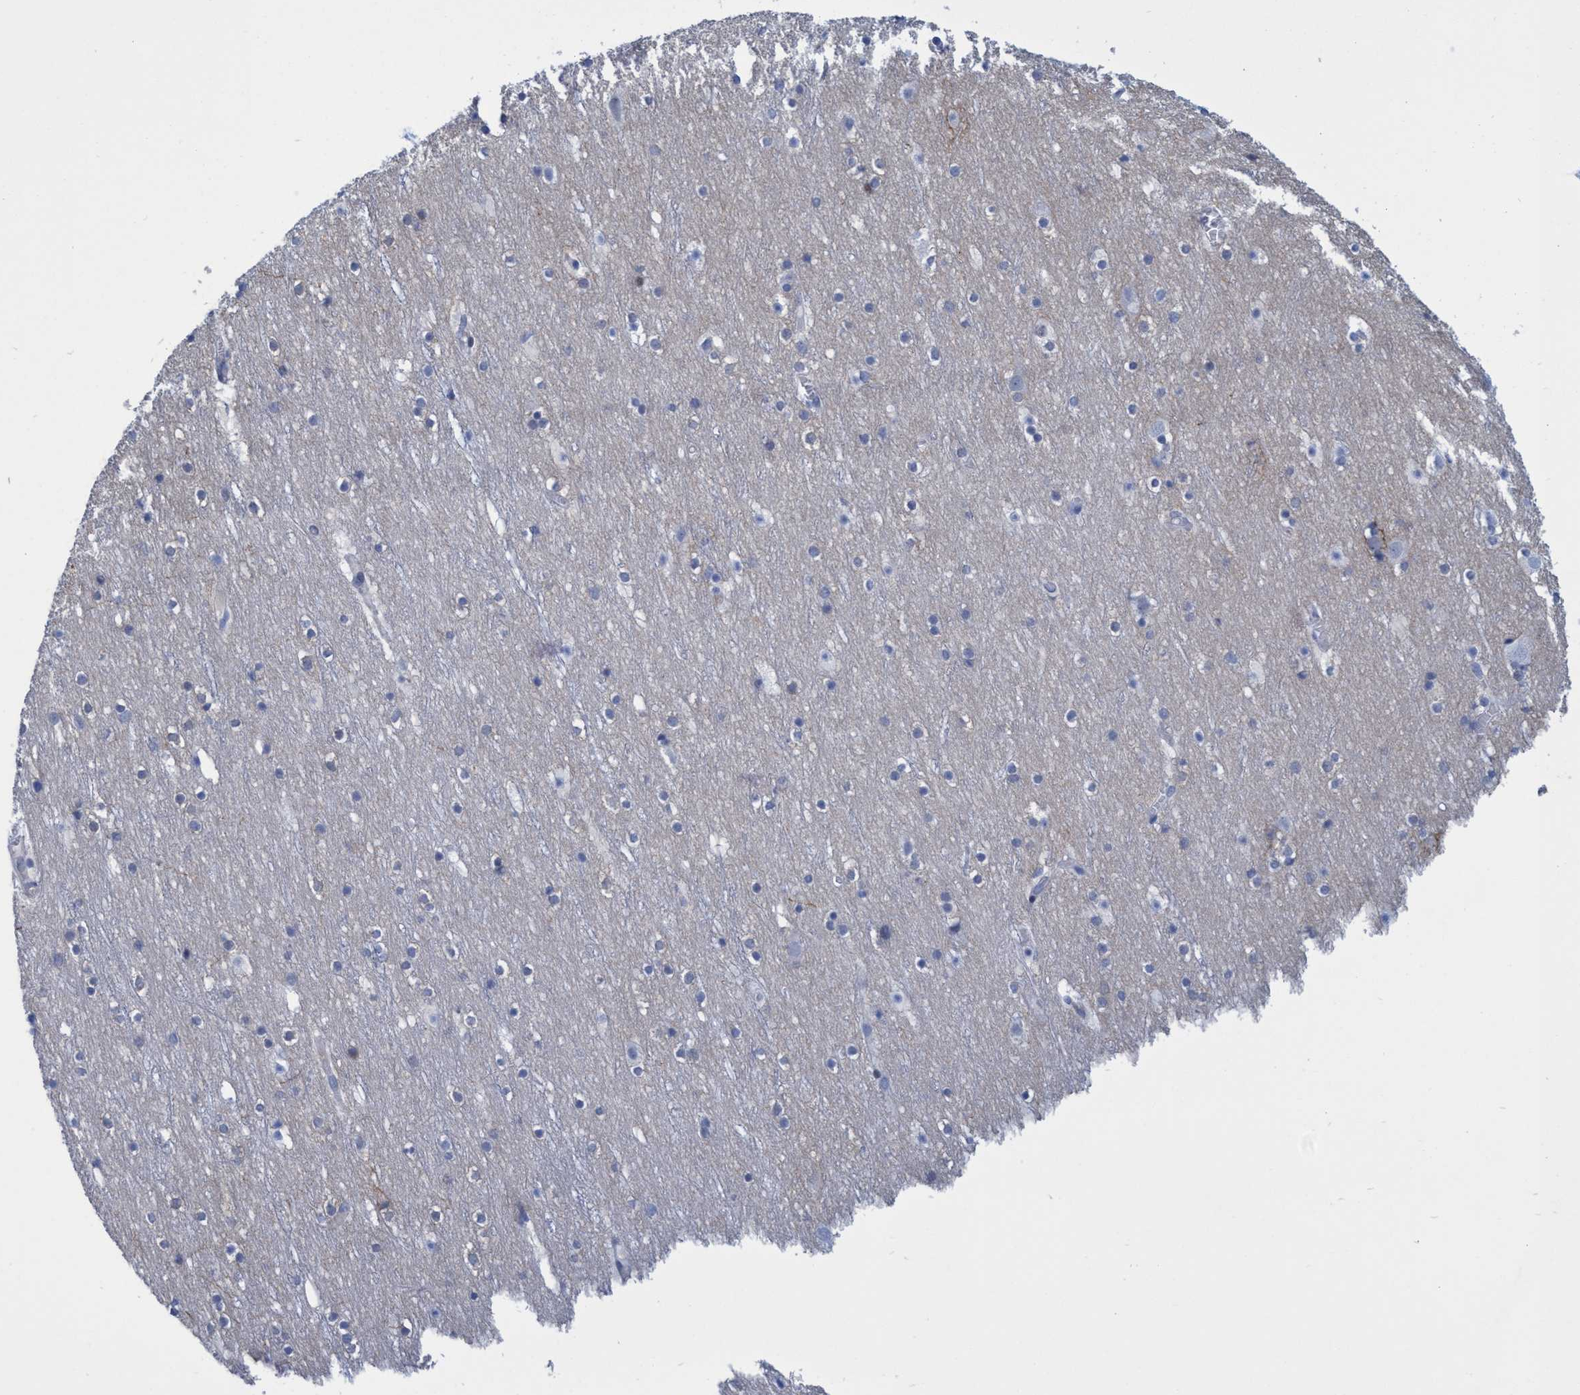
{"staining": {"intensity": "negative", "quantity": "none", "location": "none"}, "tissue": "cerebral cortex", "cell_type": "Endothelial cells", "image_type": "normal", "snomed": [{"axis": "morphology", "description": "Normal tissue, NOS"}, {"axis": "topography", "description": "Cerebral cortex"}], "caption": "Cerebral cortex stained for a protein using IHC reveals no positivity endothelial cells.", "gene": "R3HCC1", "patient": {"sex": "male", "age": 45}}